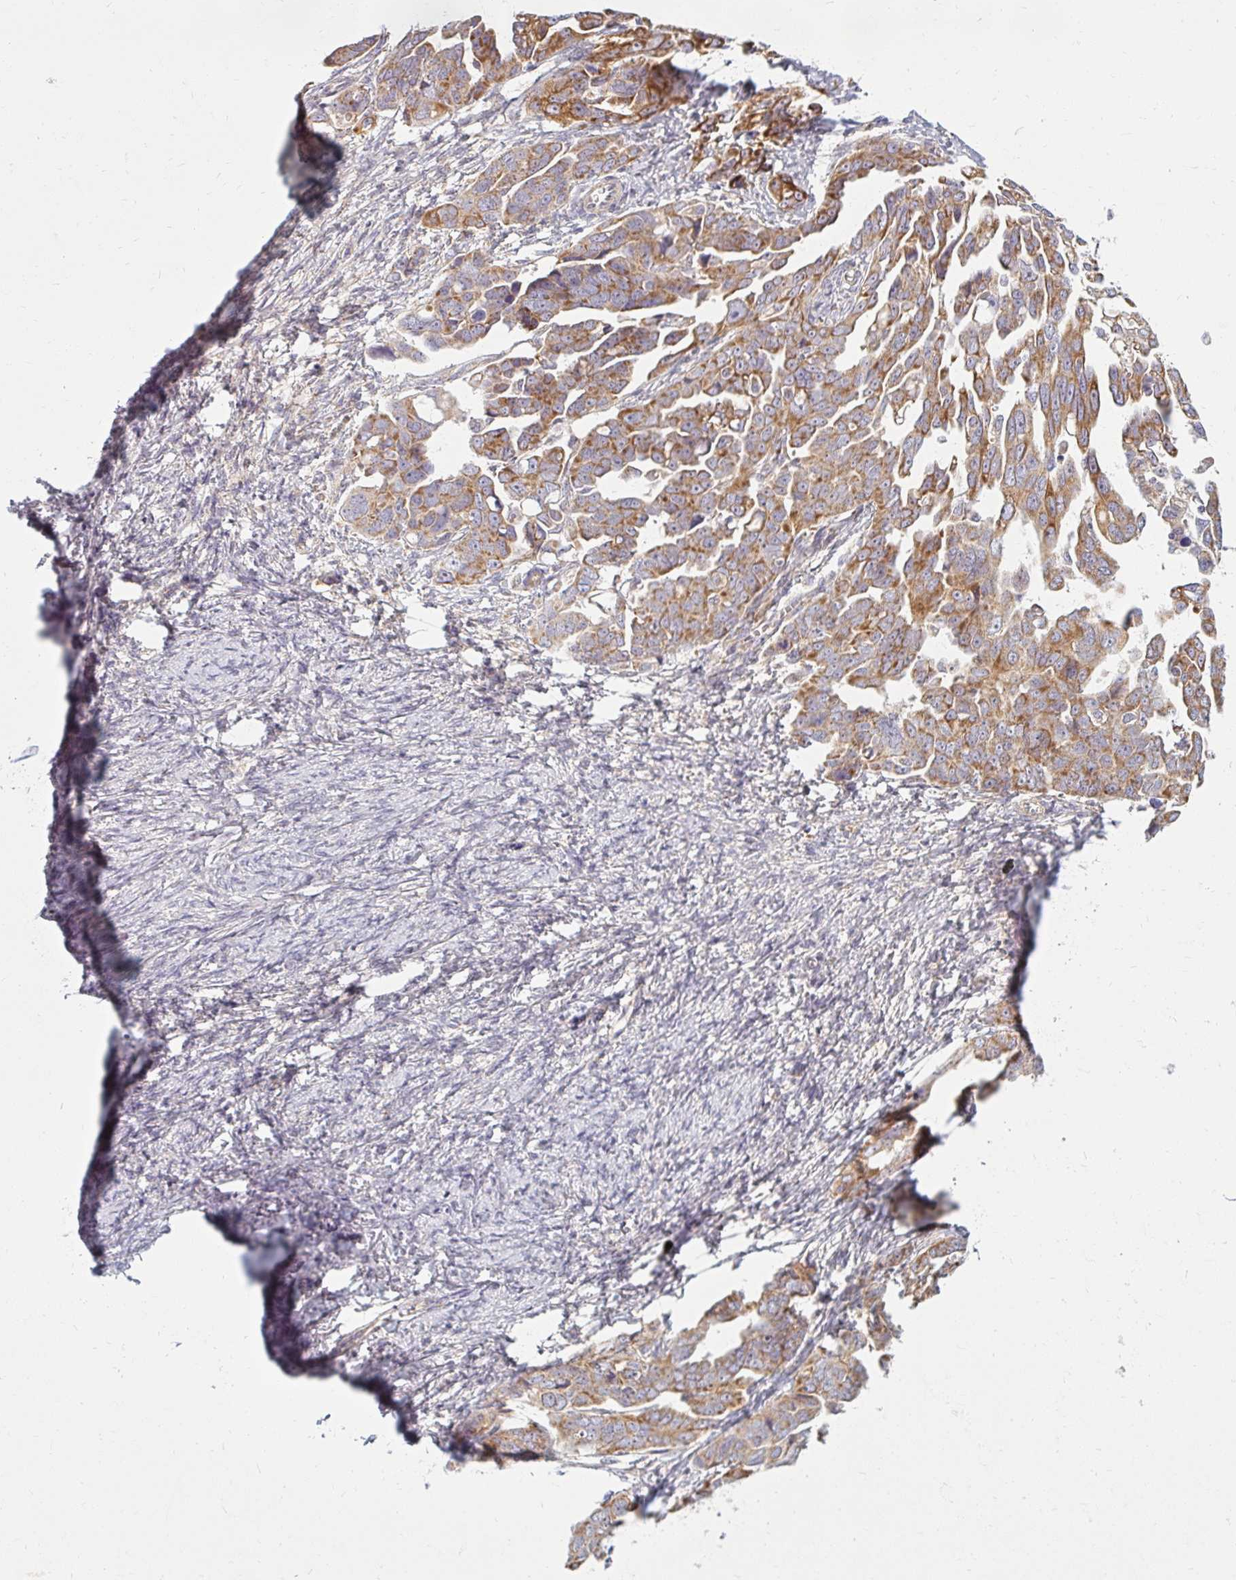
{"staining": {"intensity": "moderate", "quantity": ">75%", "location": "cytoplasmic/membranous"}, "tissue": "ovarian cancer", "cell_type": "Tumor cells", "image_type": "cancer", "snomed": [{"axis": "morphology", "description": "Cystadenocarcinoma, serous, NOS"}, {"axis": "topography", "description": "Ovary"}], "caption": "Protein analysis of ovarian cancer tissue reveals moderate cytoplasmic/membranous positivity in approximately >75% of tumor cells. (Stains: DAB (3,3'-diaminobenzidine) in brown, nuclei in blue, Microscopy: brightfield microscopy at high magnification).", "gene": "SKP2", "patient": {"sex": "female", "age": 59}}